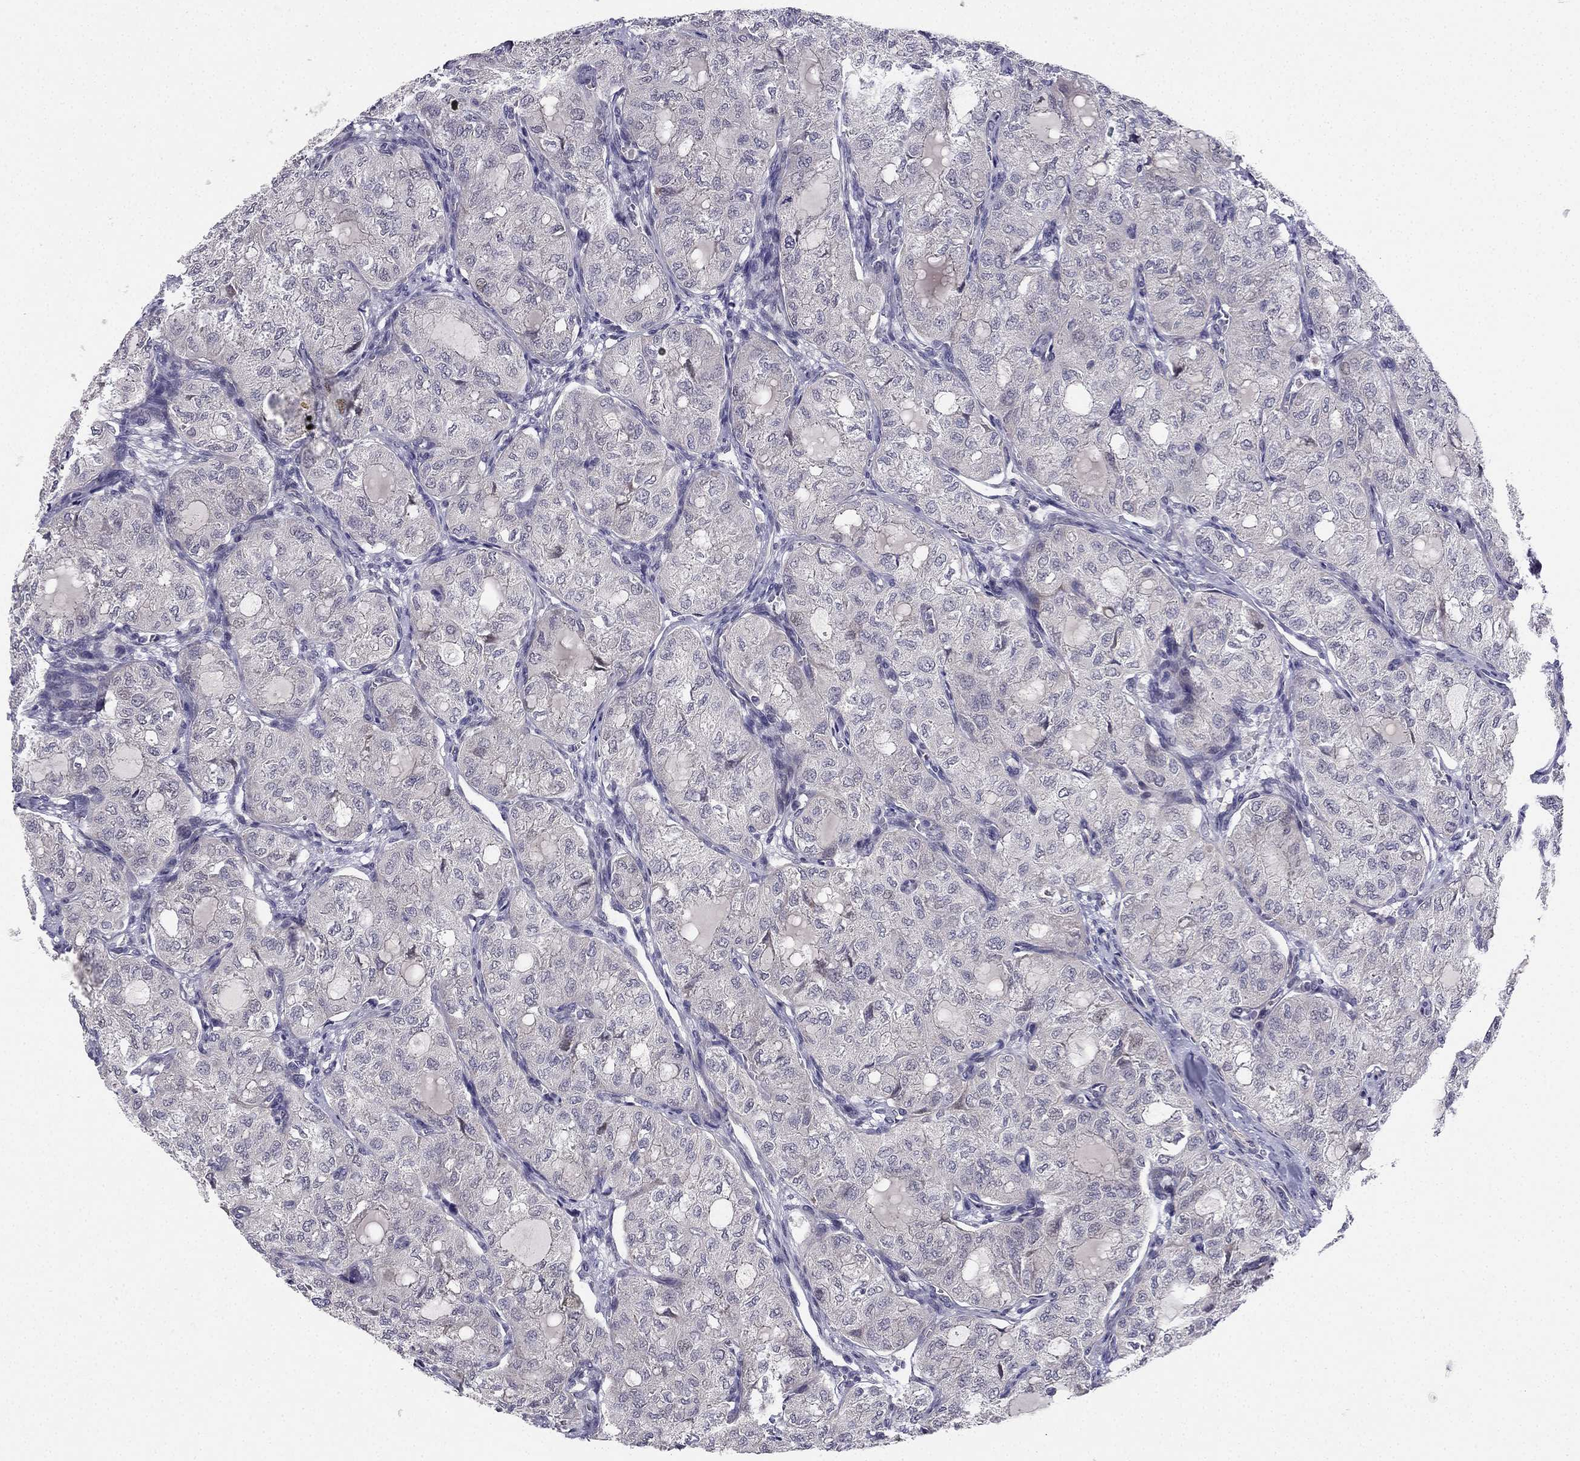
{"staining": {"intensity": "negative", "quantity": "none", "location": "none"}, "tissue": "thyroid cancer", "cell_type": "Tumor cells", "image_type": "cancer", "snomed": [{"axis": "morphology", "description": "Follicular adenoma carcinoma, NOS"}, {"axis": "topography", "description": "Thyroid gland"}], "caption": "Immunohistochemistry (IHC) photomicrograph of thyroid cancer stained for a protein (brown), which displays no positivity in tumor cells. (DAB IHC, high magnification).", "gene": "CHST8", "patient": {"sex": "male", "age": 75}}